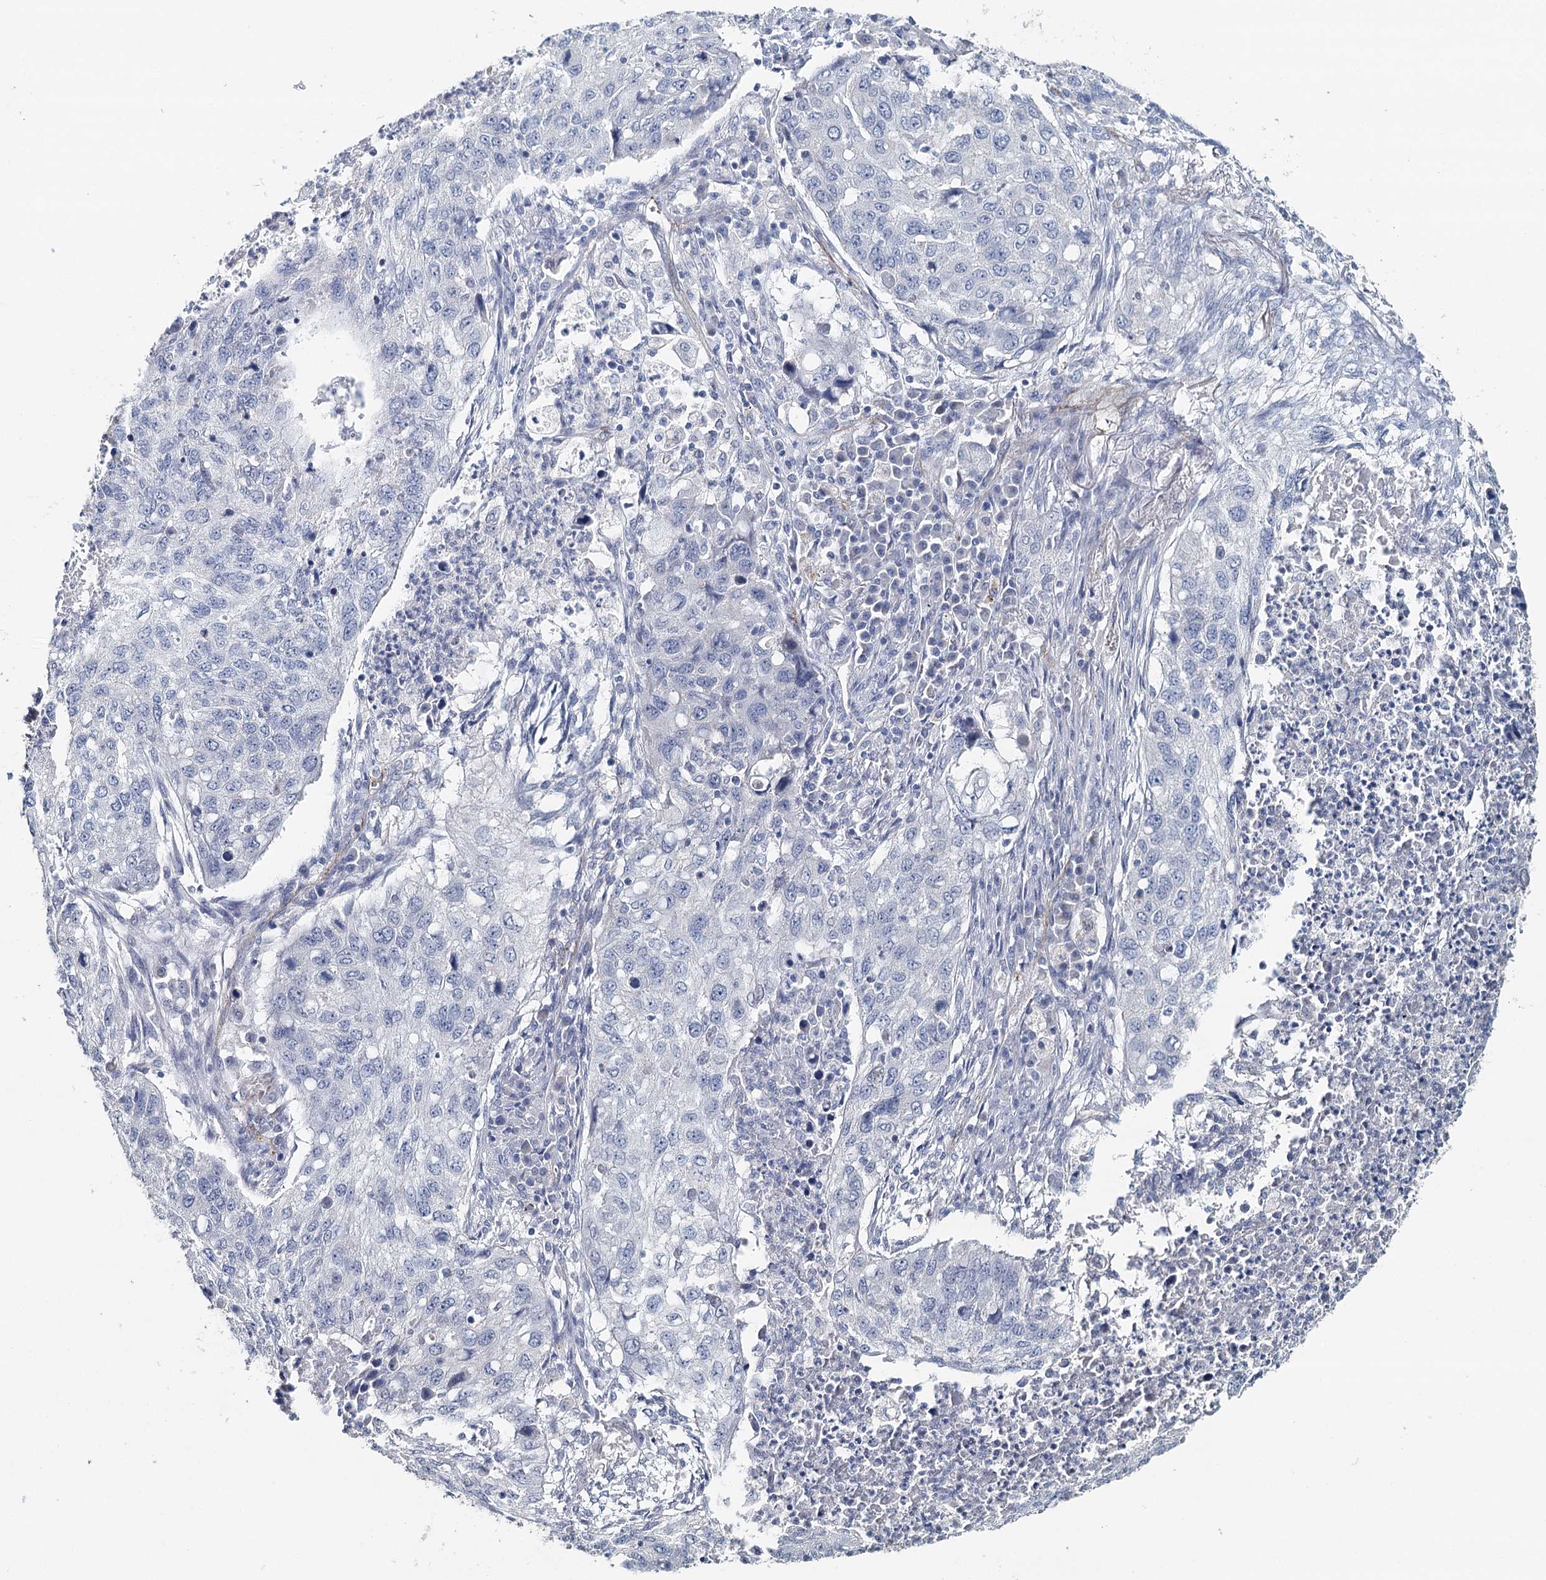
{"staining": {"intensity": "negative", "quantity": "none", "location": "none"}, "tissue": "lung cancer", "cell_type": "Tumor cells", "image_type": "cancer", "snomed": [{"axis": "morphology", "description": "Squamous cell carcinoma, NOS"}, {"axis": "topography", "description": "Lung"}], "caption": "This is a photomicrograph of immunohistochemistry staining of squamous cell carcinoma (lung), which shows no staining in tumor cells.", "gene": "SYNPO", "patient": {"sex": "female", "age": 63}}